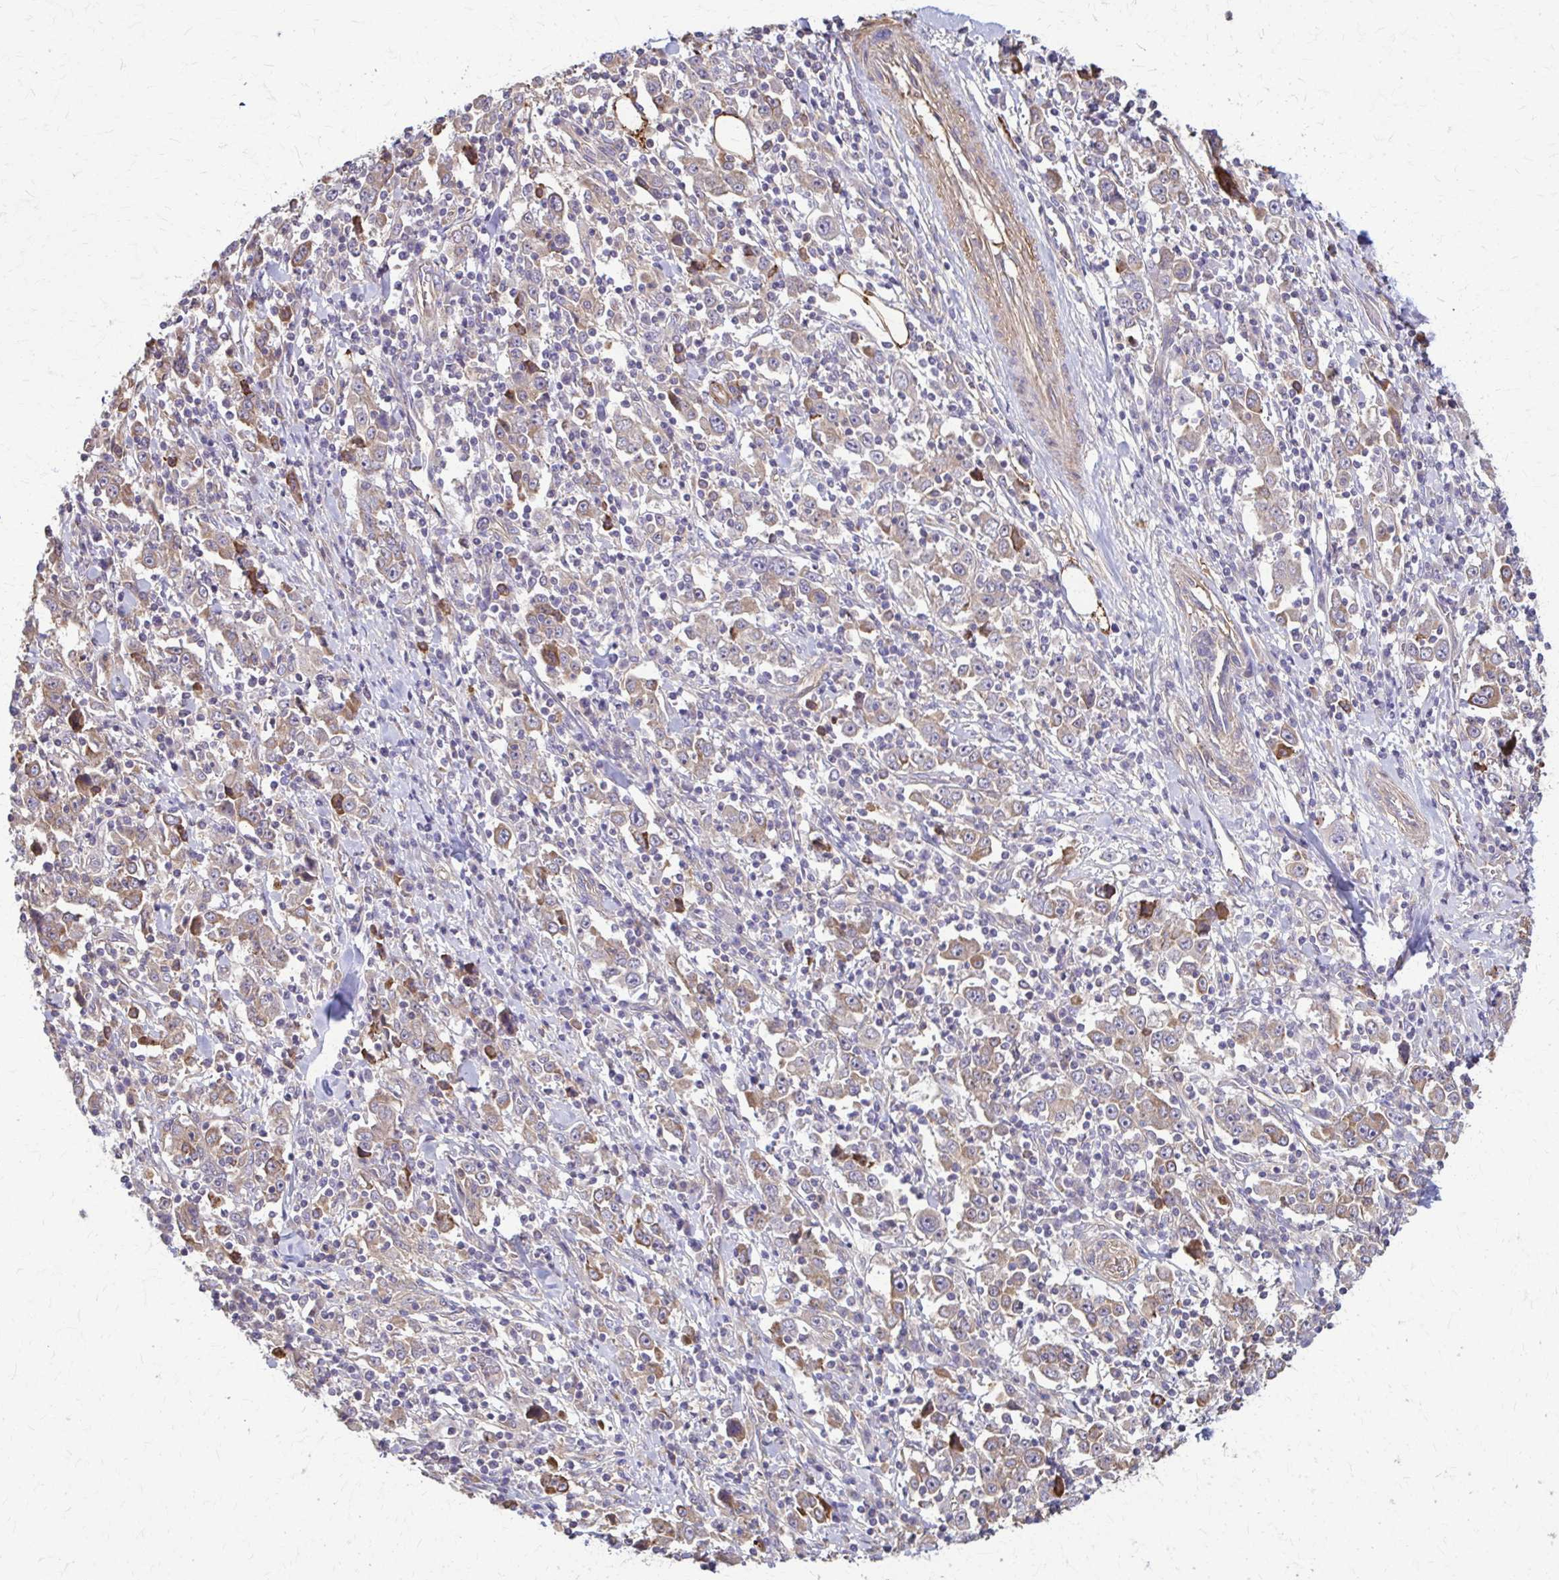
{"staining": {"intensity": "weak", "quantity": "<25%", "location": "cytoplasmic/membranous"}, "tissue": "stomach cancer", "cell_type": "Tumor cells", "image_type": "cancer", "snomed": [{"axis": "morphology", "description": "Normal tissue, NOS"}, {"axis": "morphology", "description": "Adenocarcinoma, NOS"}, {"axis": "topography", "description": "Stomach, upper"}, {"axis": "topography", "description": "Stomach"}], "caption": "Stomach cancer (adenocarcinoma) was stained to show a protein in brown. There is no significant positivity in tumor cells.", "gene": "DSP", "patient": {"sex": "male", "age": 59}}